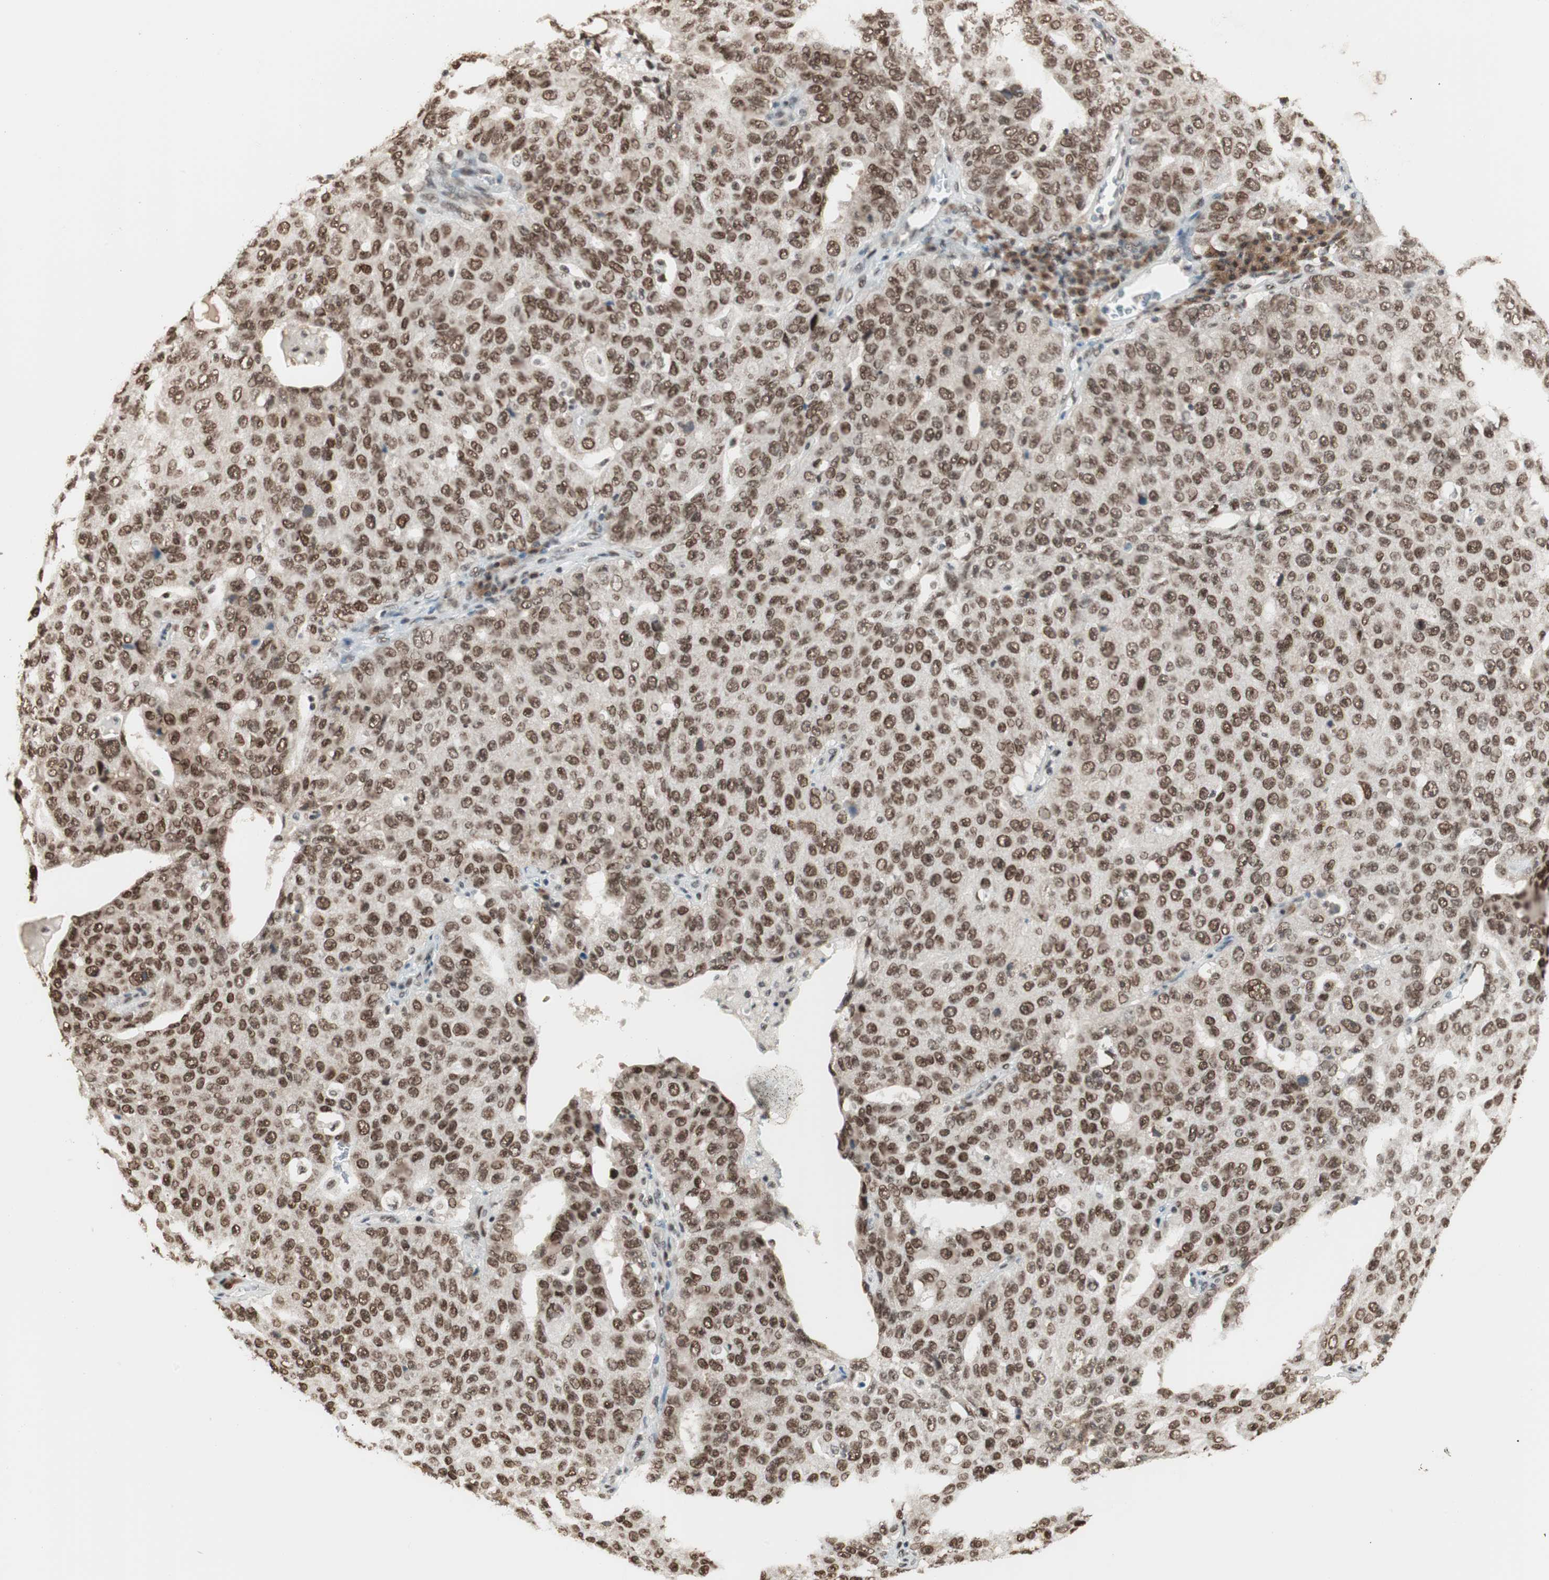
{"staining": {"intensity": "moderate", "quantity": ">75%", "location": "nuclear"}, "tissue": "ovarian cancer", "cell_type": "Tumor cells", "image_type": "cancer", "snomed": [{"axis": "morphology", "description": "Carcinoma, endometroid"}, {"axis": "topography", "description": "Ovary"}], "caption": "Ovarian endometroid carcinoma stained with a brown dye shows moderate nuclear positive expression in about >75% of tumor cells.", "gene": "SMARCE1", "patient": {"sex": "female", "age": 62}}